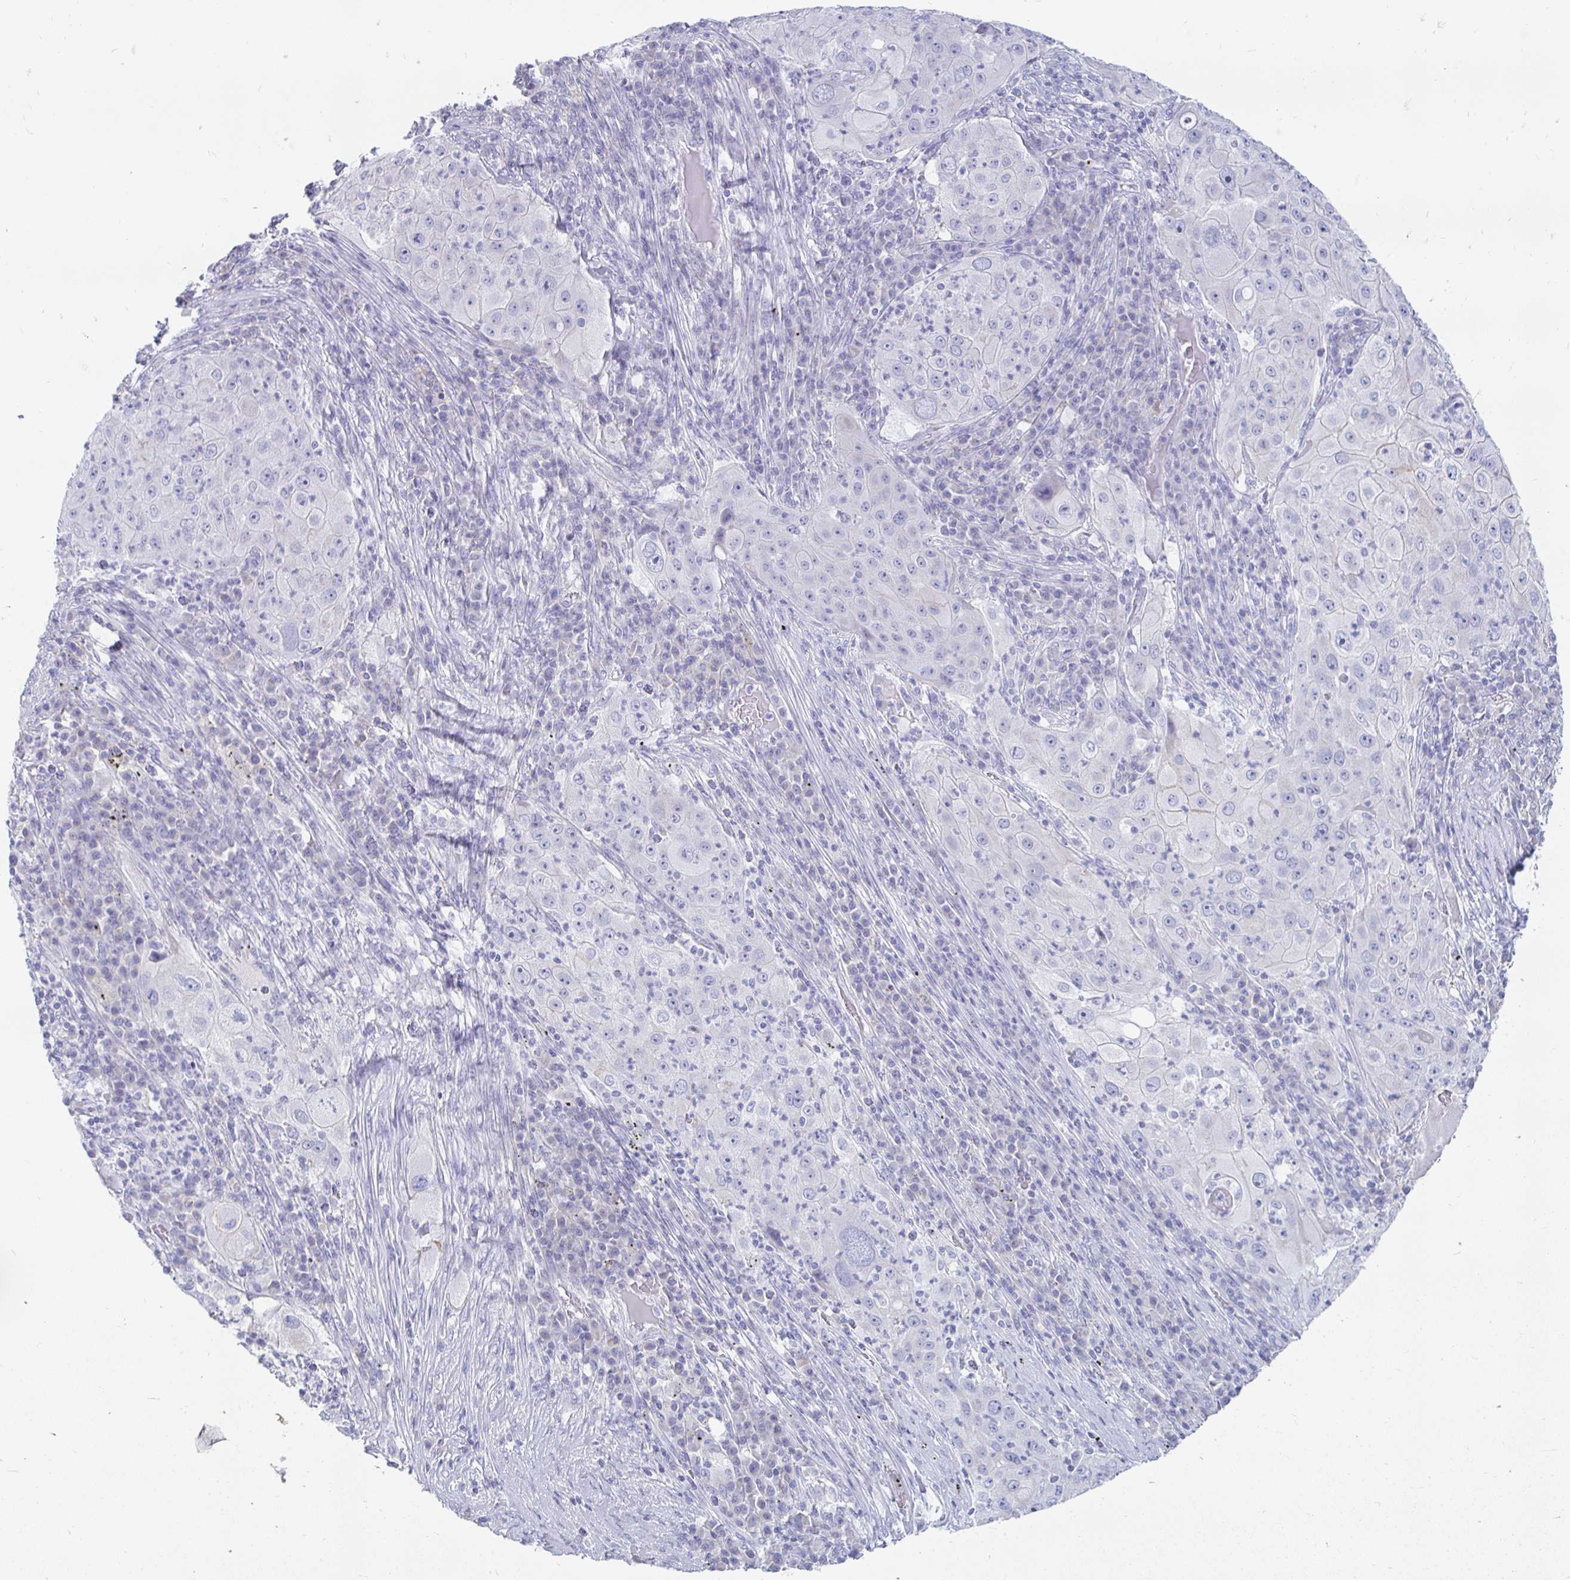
{"staining": {"intensity": "negative", "quantity": "none", "location": "none"}, "tissue": "lung cancer", "cell_type": "Tumor cells", "image_type": "cancer", "snomed": [{"axis": "morphology", "description": "Squamous cell carcinoma, NOS"}, {"axis": "topography", "description": "Lung"}], "caption": "A high-resolution photomicrograph shows immunohistochemistry staining of lung cancer, which shows no significant expression in tumor cells.", "gene": "PEG10", "patient": {"sex": "female", "age": 59}}